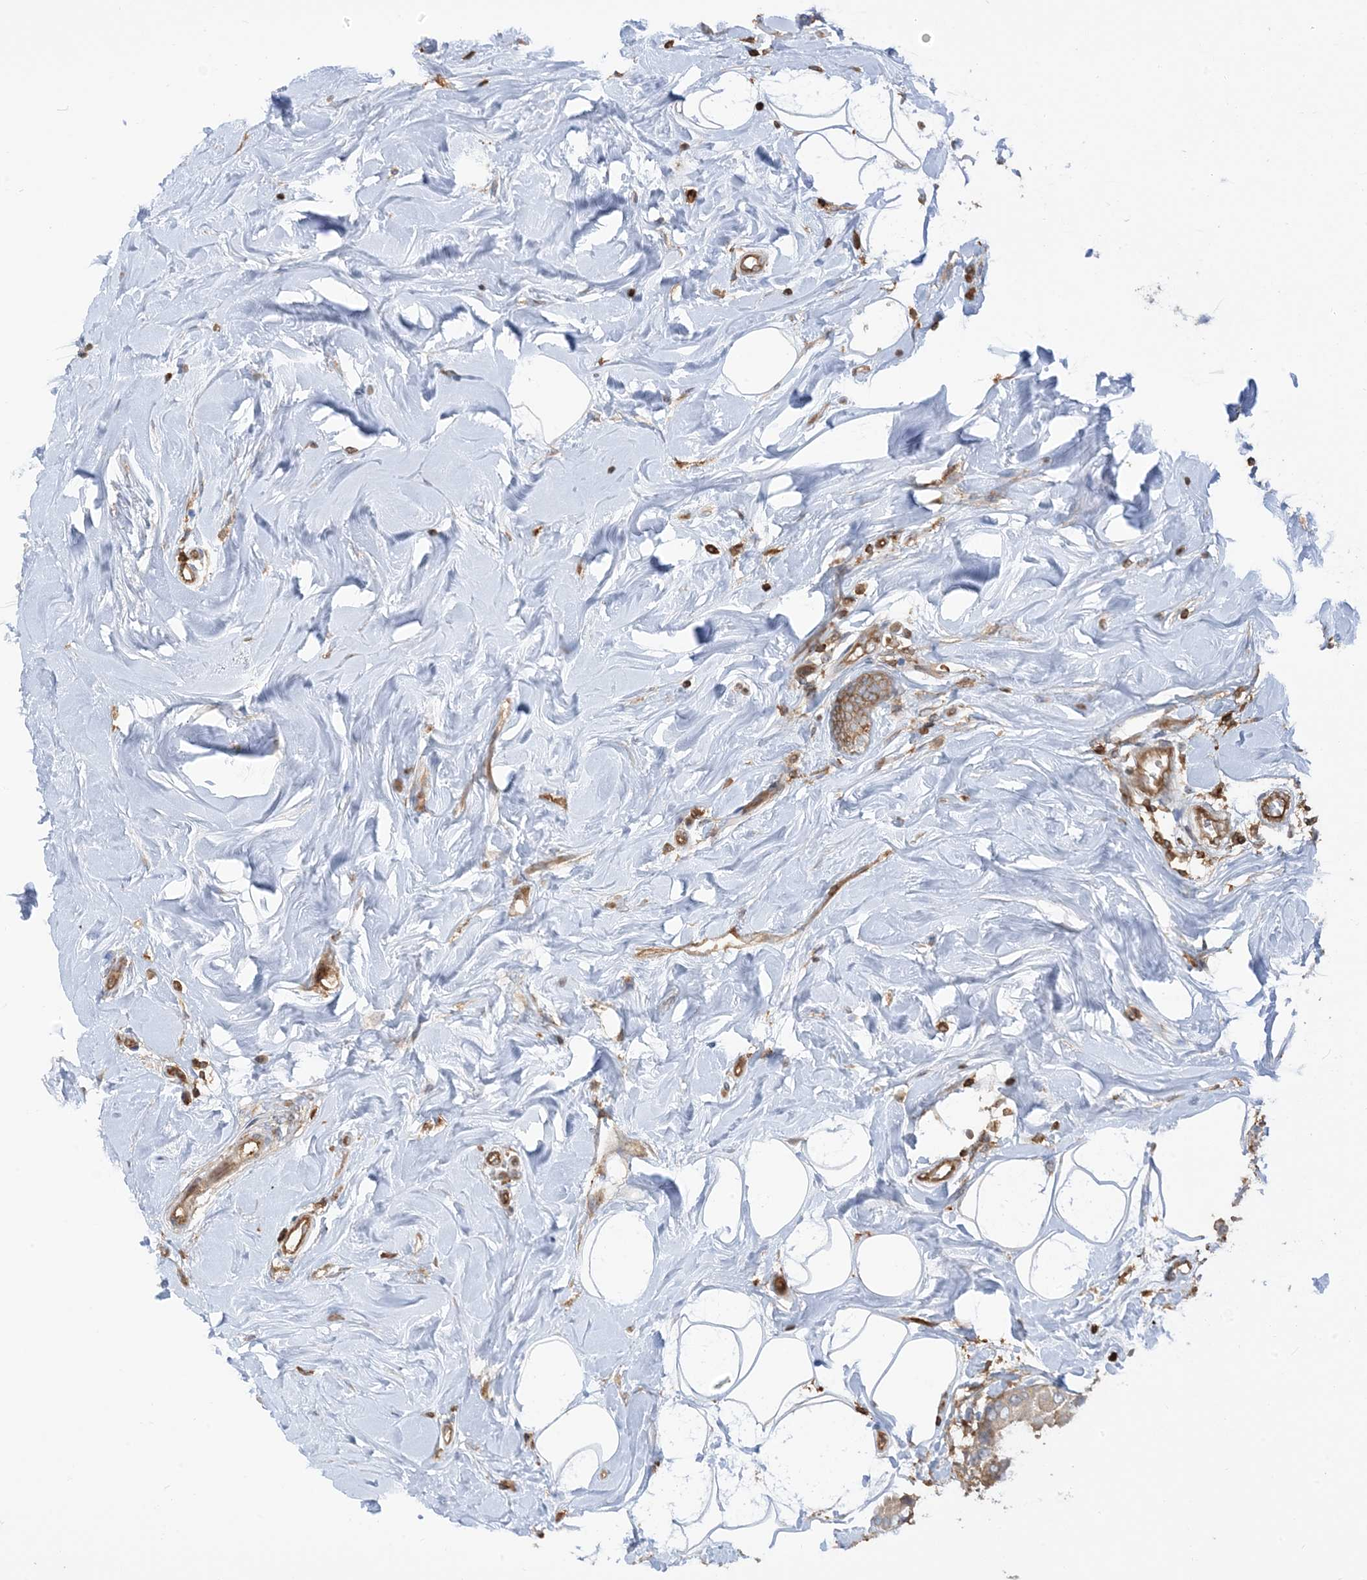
{"staining": {"intensity": "weak", "quantity": ">75%", "location": "cytoplasmic/membranous"}, "tissue": "breast cancer", "cell_type": "Tumor cells", "image_type": "cancer", "snomed": [{"axis": "morphology", "description": "Normal tissue, NOS"}, {"axis": "morphology", "description": "Duct carcinoma"}, {"axis": "topography", "description": "Breast"}], "caption": "Breast invasive ductal carcinoma was stained to show a protein in brown. There is low levels of weak cytoplasmic/membranous staining in about >75% of tumor cells. The staining is performed using DAB brown chromogen to label protein expression. The nuclei are counter-stained blue using hematoxylin.", "gene": "CAPZB", "patient": {"sex": "female", "age": 39}}